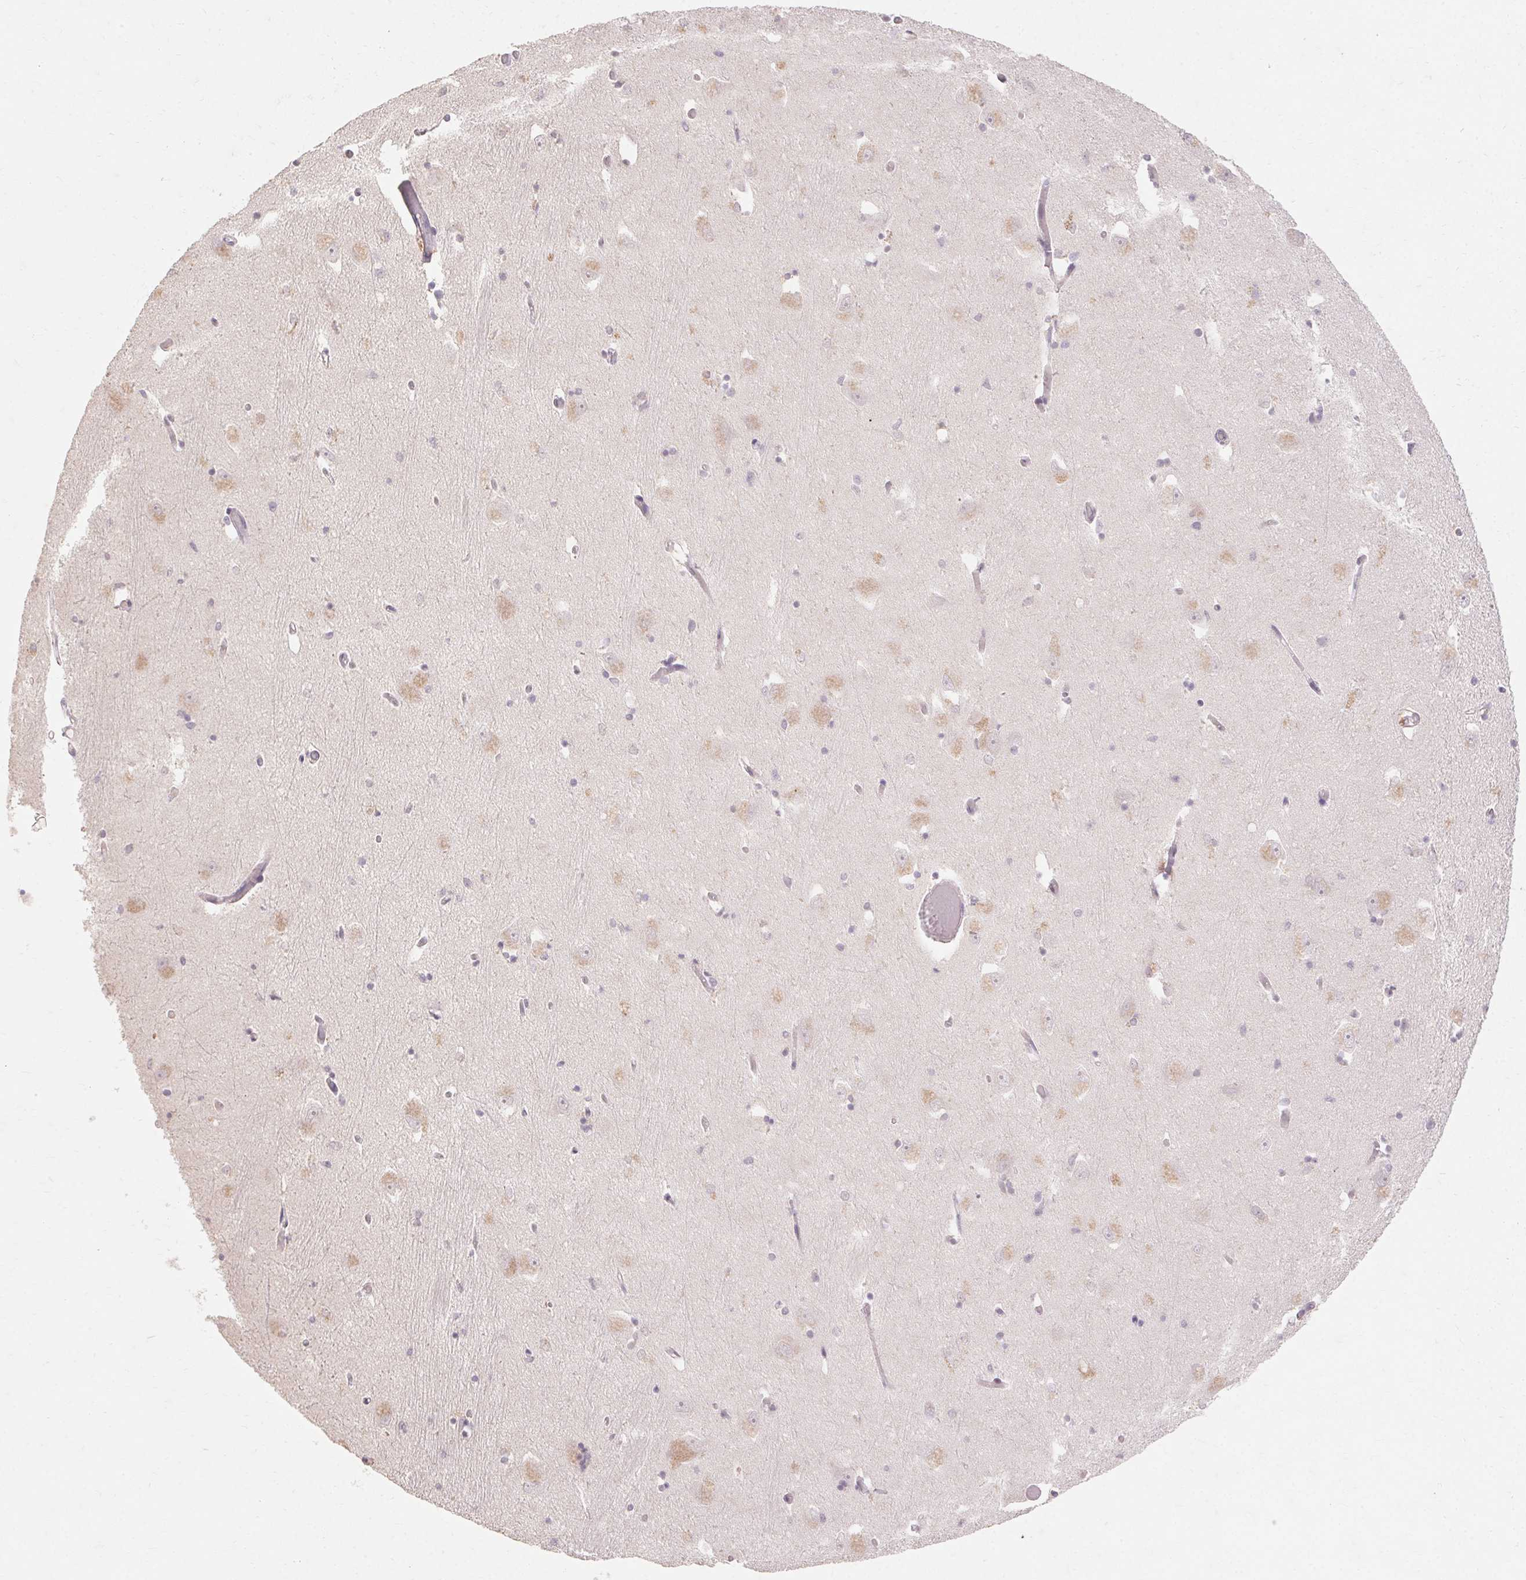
{"staining": {"intensity": "negative", "quantity": "none", "location": "none"}, "tissue": "caudate", "cell_type": "Glial cells", "image_type": "normal", "snomed": [{"axis": "morphology", "description": "Normal tissue, NOS"}, {"axis": "topography", "description": "Lateral ventricle wall"}, {"axis": "topography", "description": "Hippocampus"}], "caption": "Immunohistochemistry micrograph of unremarkable caudate: human caudate stained with DAB demonstrates no significant protein expression in glial cells.", "gene": "SKP2", "patient": {"sex": "female", "age": 63}}